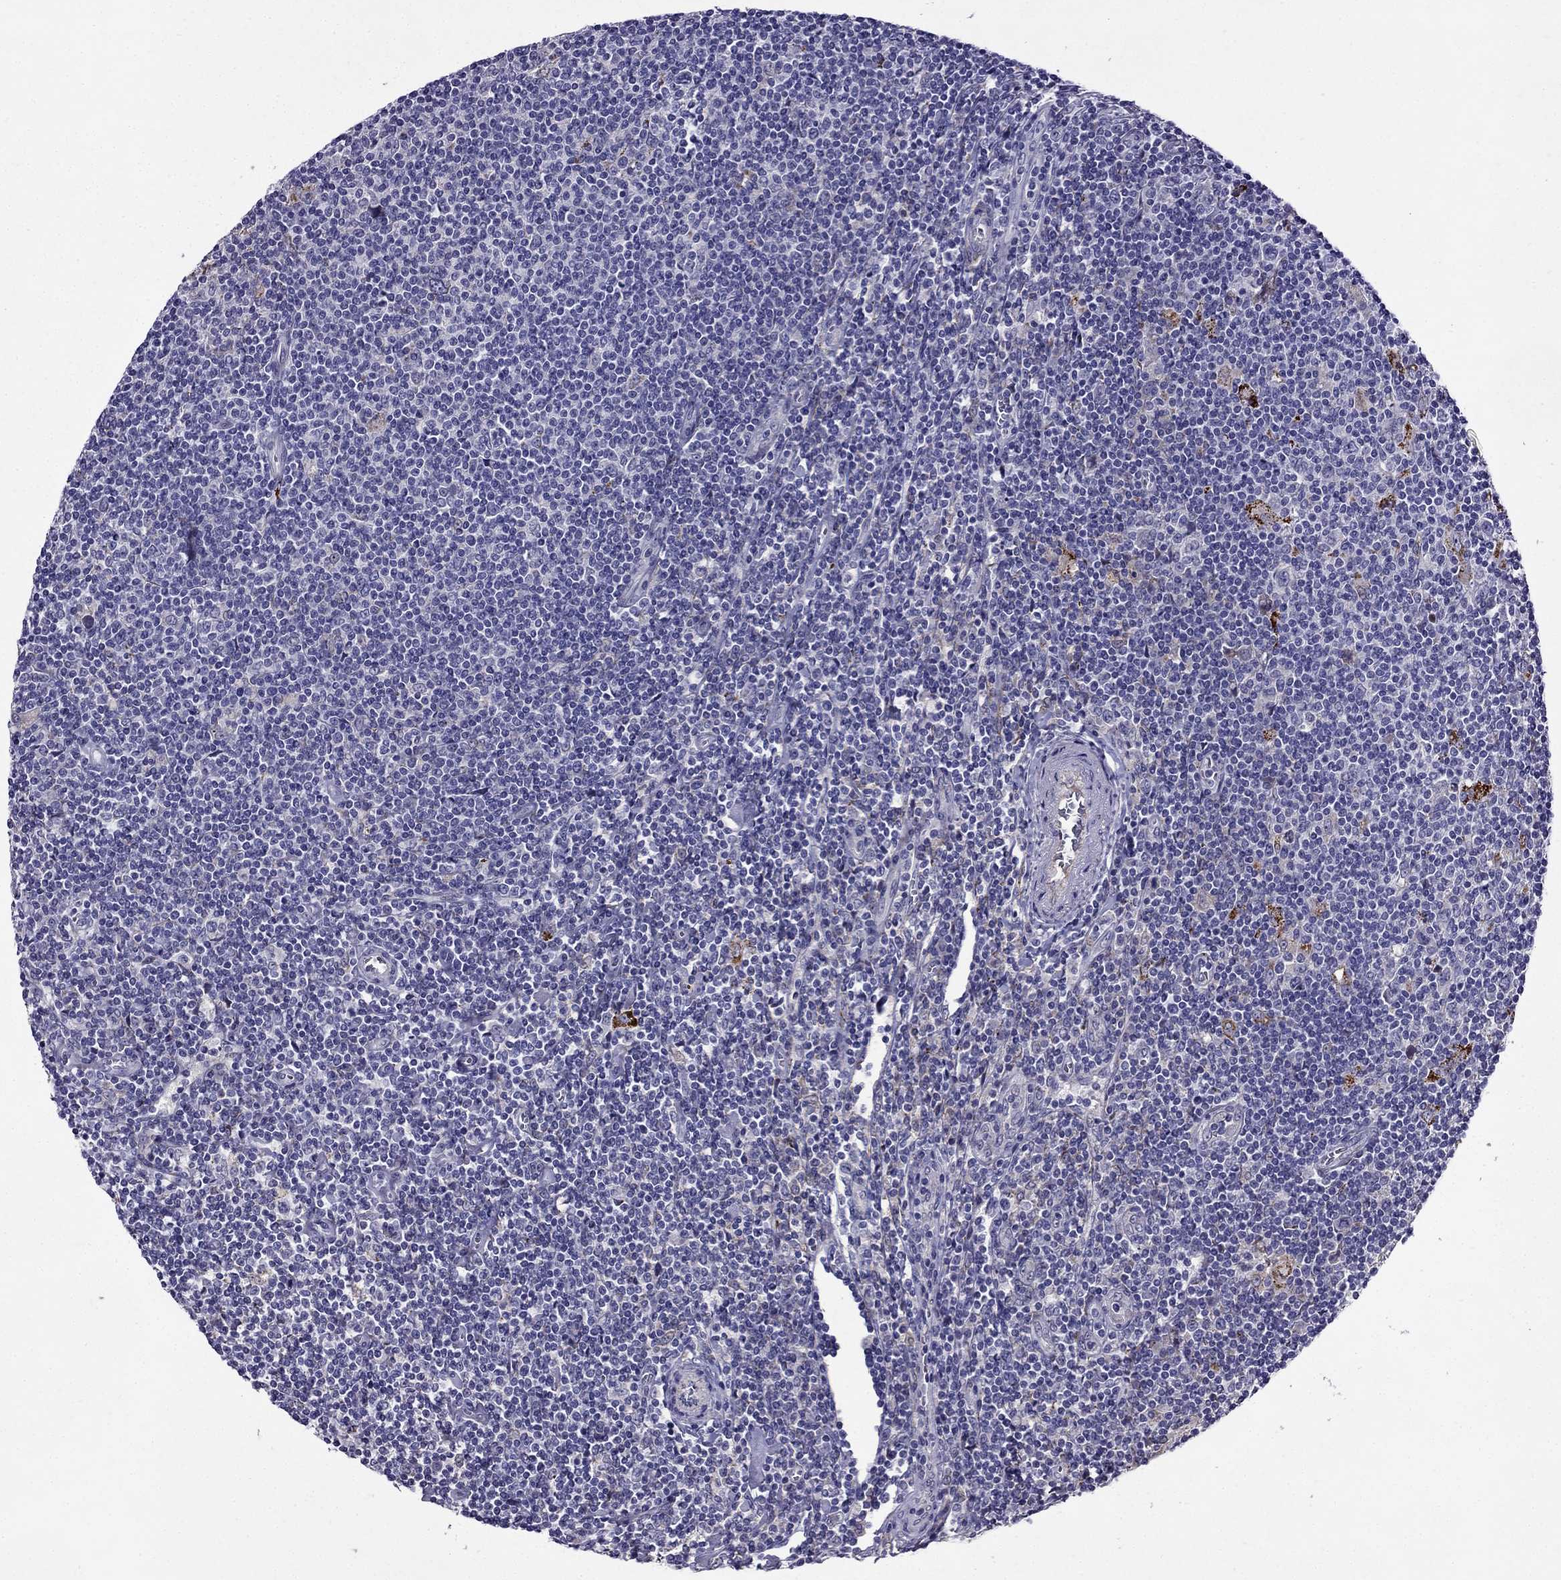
{"staining": {"intensity": "negative", "quantity": "none", "location": "none"}, "tissue": "lymphoma", "cell_type": "Tumor cells", "image_type": "cancer", "snomed": [{"axis": "morphology", "description": "Hodgkin's disease, NOS"}, {"axis": "topography", "description": "Lymph node"}], "caption": "Hodgkin's disease stained for a protein using immunohistochemistry (IHC) displays no staining tumor cells.", "gene": "PI16", "patient": {"sex": "male", "age": 40}}